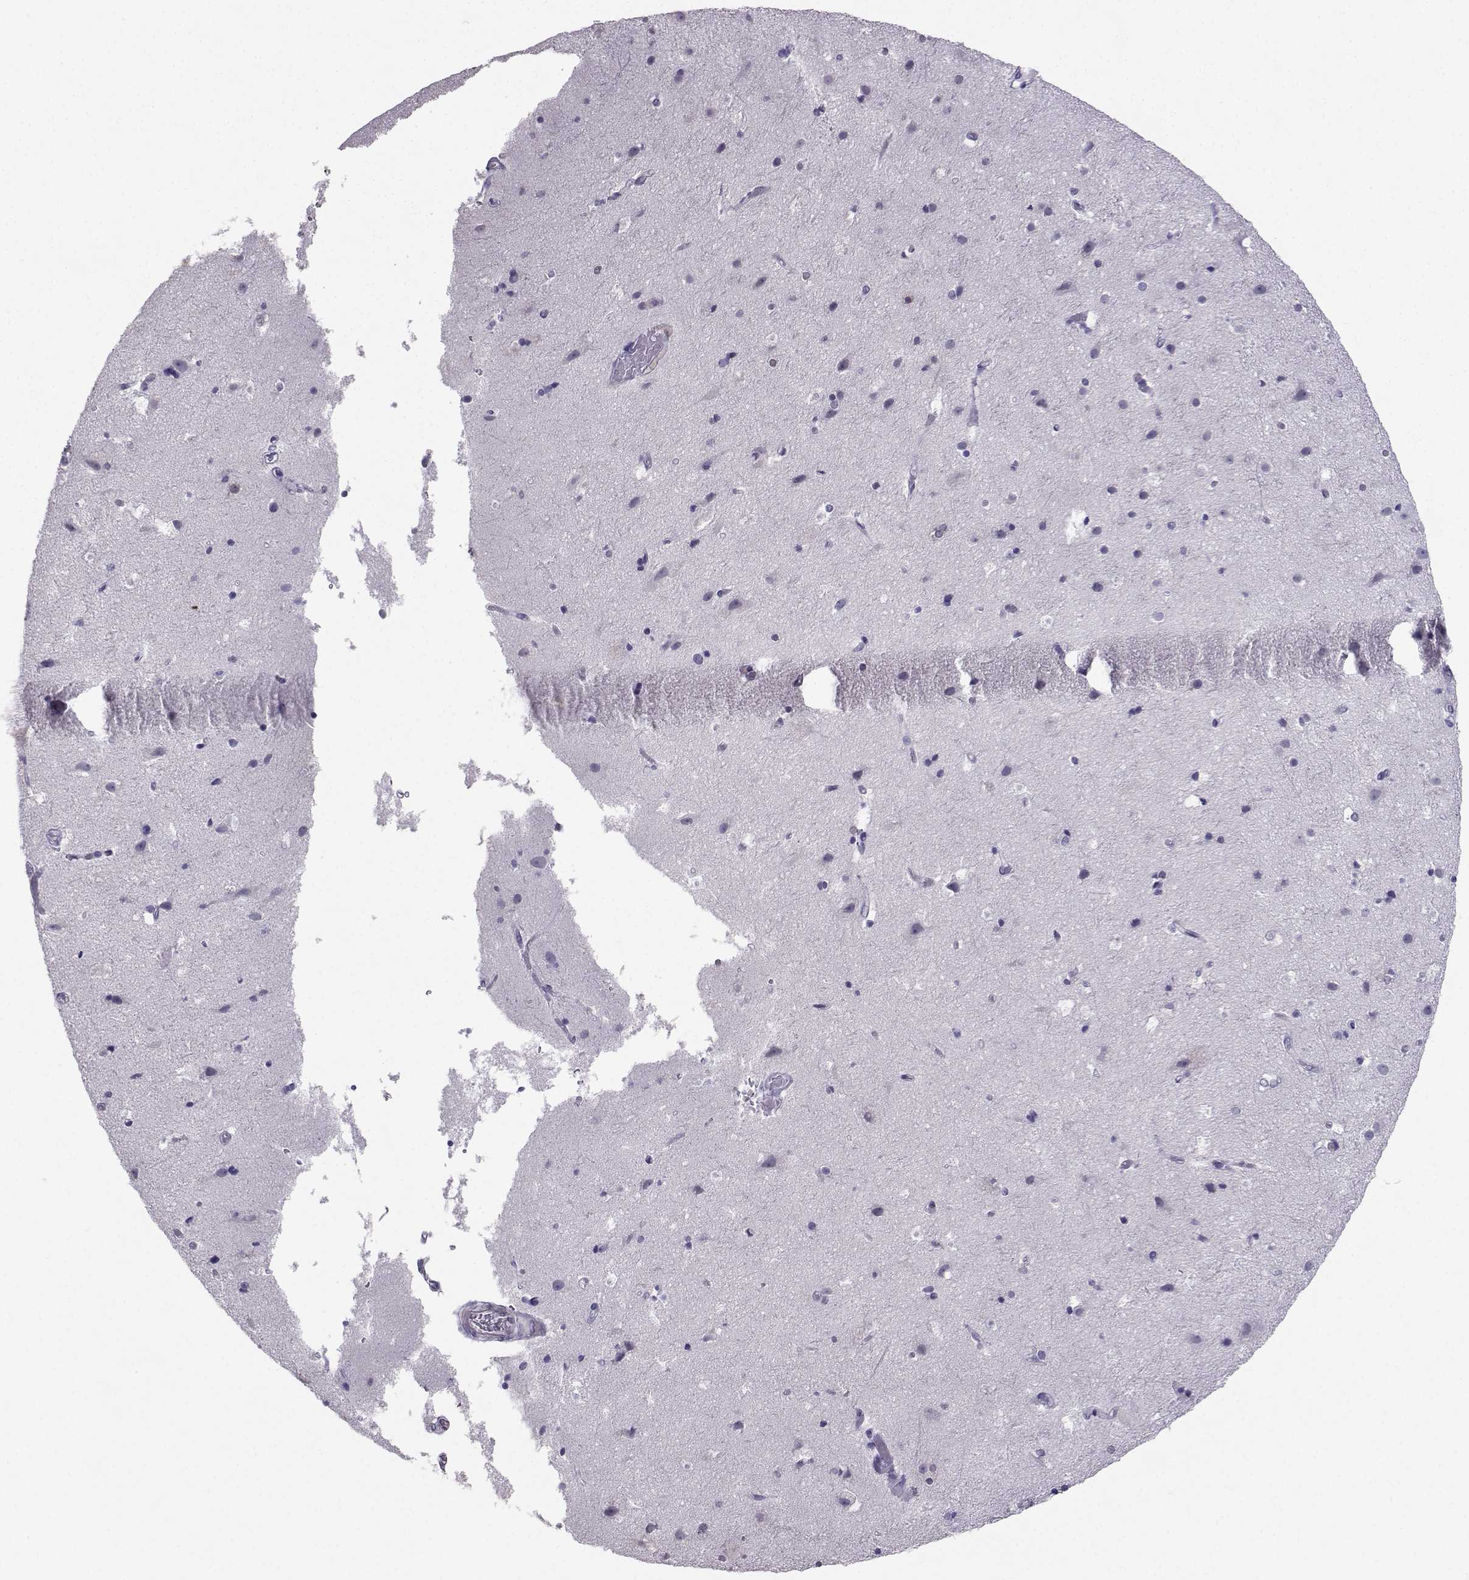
{"staining": {"intensity": "negative", "quantity": "none", "location": "none"}, "tissue": "cerebral cortex", "cell_type": "Endothelial cells", "image_type": "normal", "snomed": [{"axis": "morphology", "description": "Normal tissue, NOS"}, {"axis": "topography", "description": "Cerebral cortex"}], "caption": "A micrograph of cerebral cortex stained for a protein demonstrates no brown staining in endothelial cells.", "gene": "TEDC2", "patient": {"sex": "female", "age": 52}}